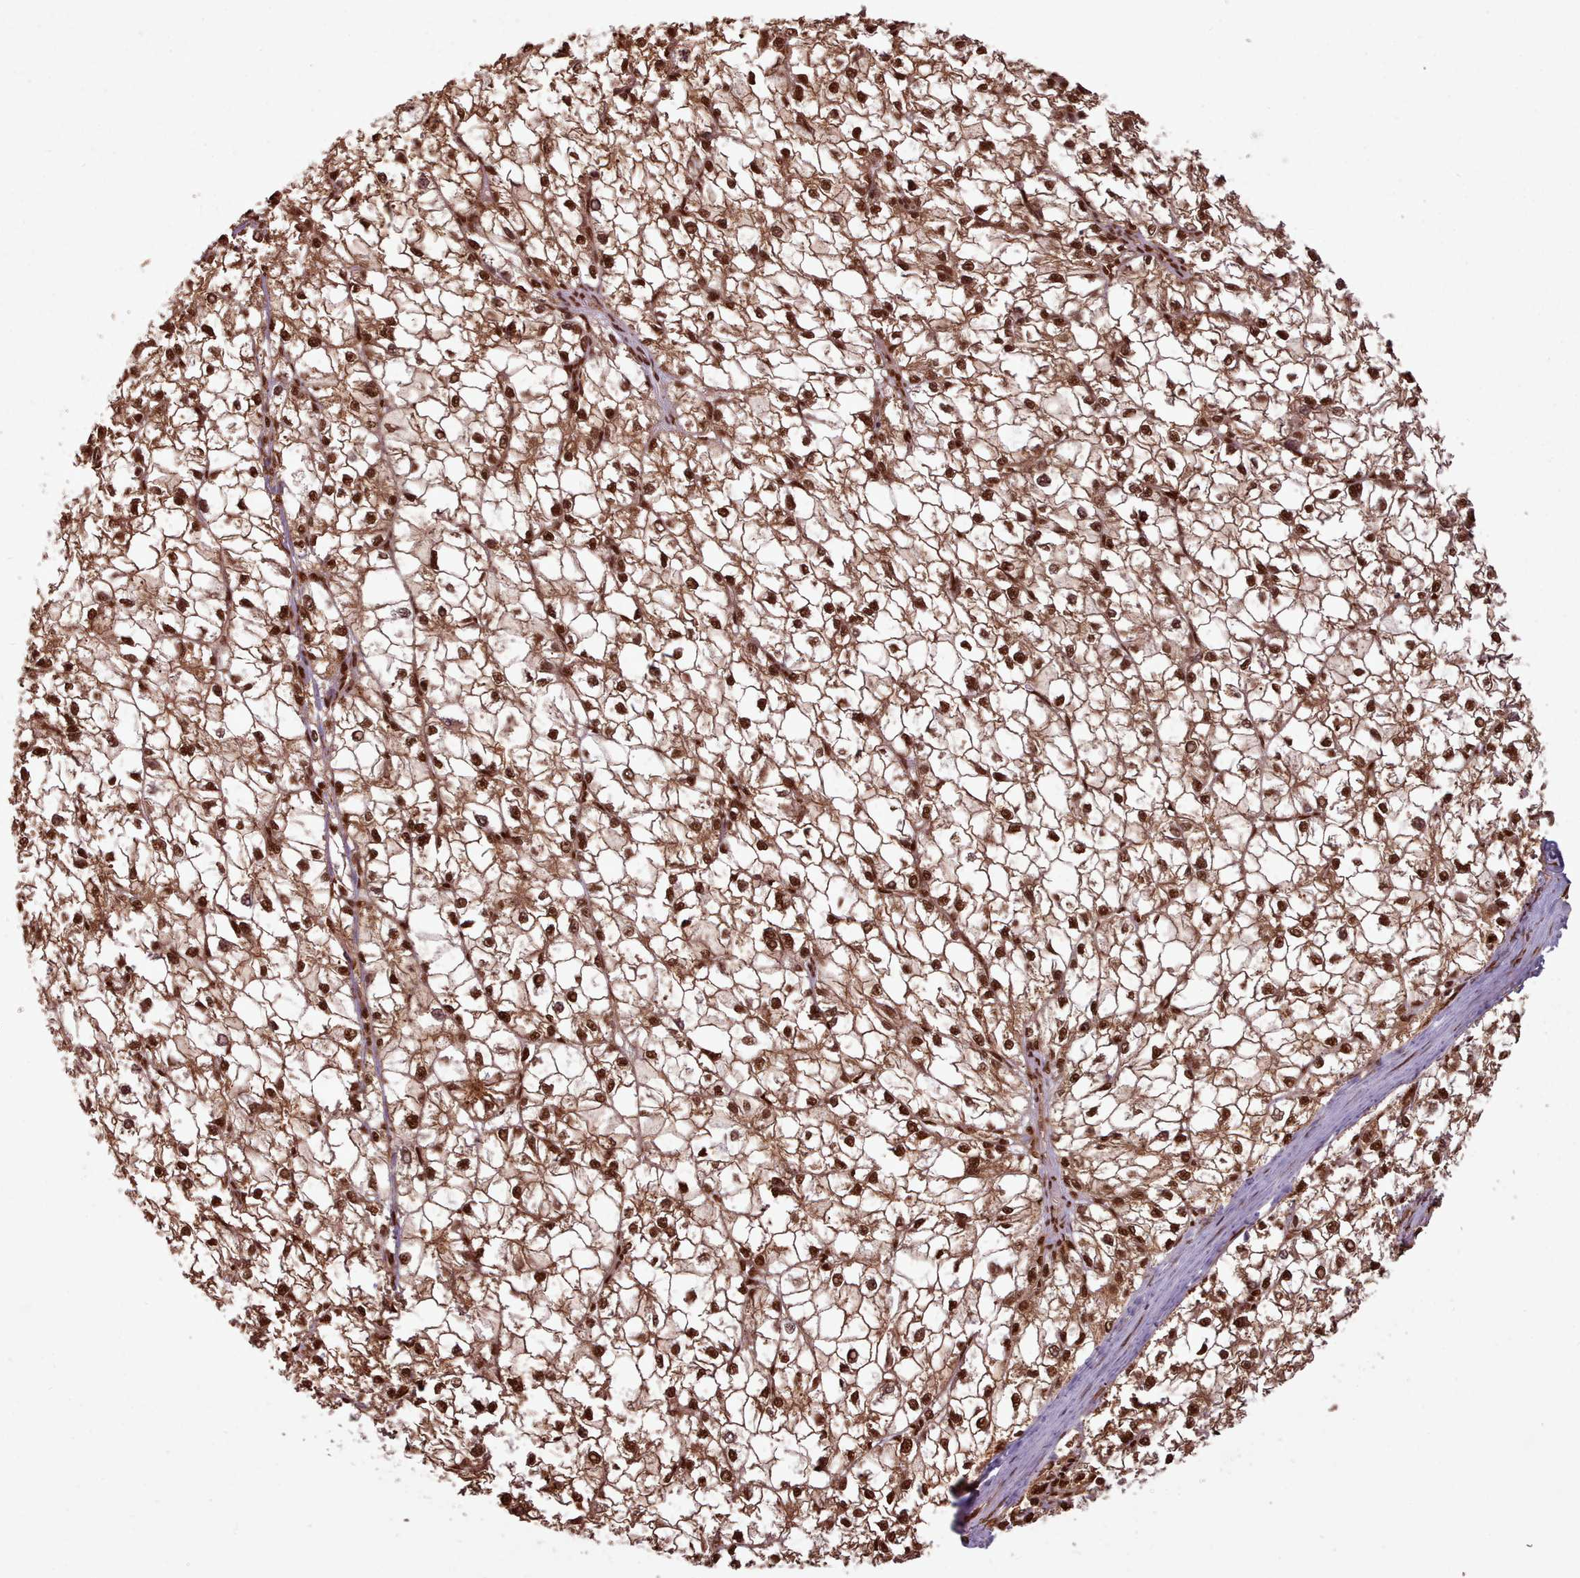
{"staining": {"intensity": "strong", "quantity": ">75%", "location": "nuclear"}, "tissue": "liver cancer", "cell_type": "Tumor cells", "image_type": "cancer", "snomed": [{"axis": "morphology", "description": "Carcinoma, Hepatocellular, NOS"}, {"axis": "topography", "description": "Liver"}], "caption": "The immunohistochemical stain labels strong nuclear expression in tumor cells of liver cancer tissue.", "gene": "RPS27A", "patient": {"sex": "female", "age": 43}}